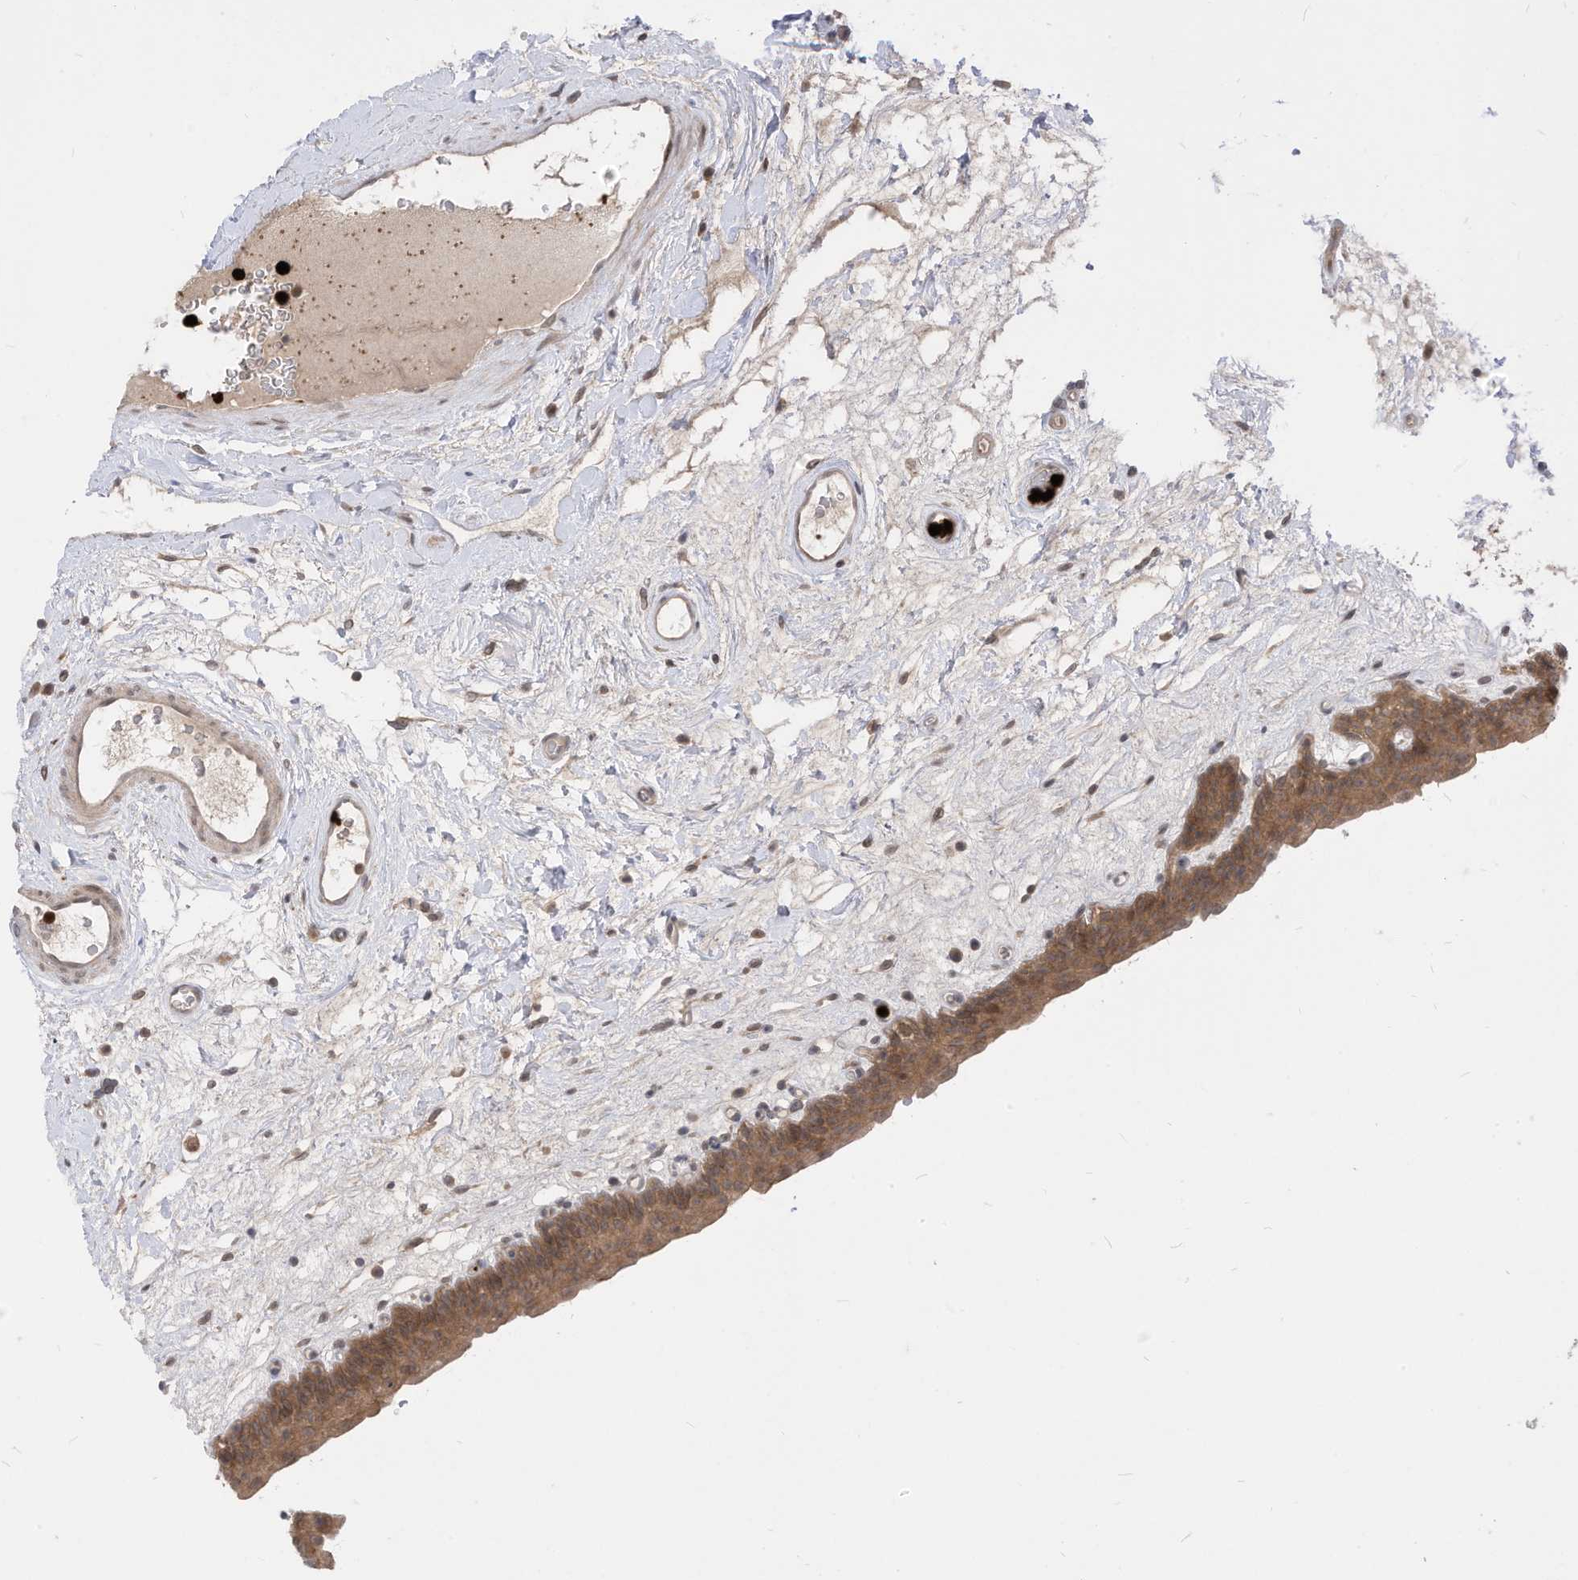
{"staining": {"intensity": "moderate", "quantity": ">75%", "location": "cytoplasmic/membranous"}, "tissue": "urinary bladder", "cell_type": "Urothelial cells", "image_type": "normal", "snomed": [{"axis": "morphology", "description": "Normal tissue, NOS"}, {"axis": "topography", "description": "Urinary bladder"}], "caption": "A brown stain highlights moderate cytoplasmic/membranous staining of a protein in urothelial cells of benign human urinary bladder.", "gene": "CNKSR1", "patient": {"sex": "male", "age": 83}}